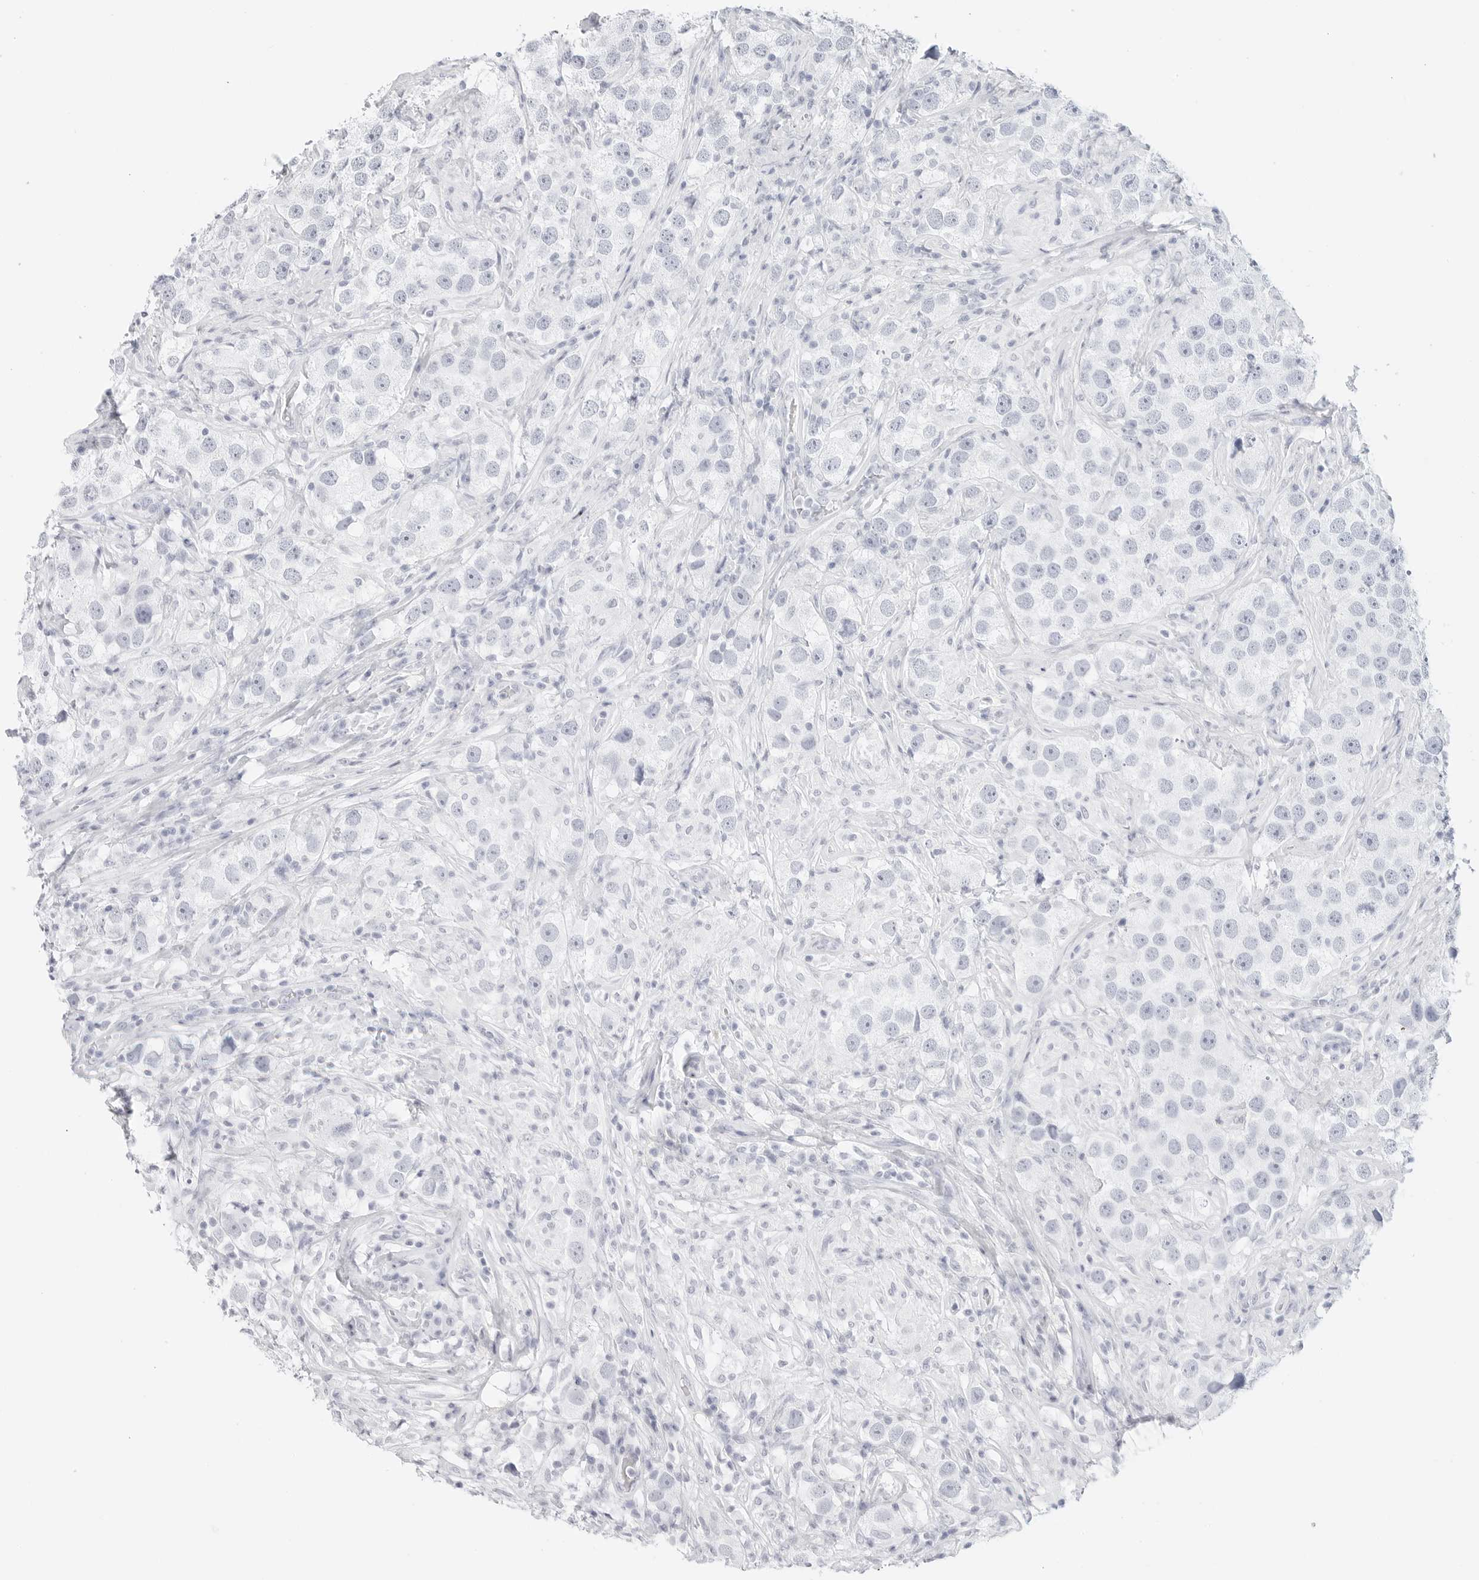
{"staining": {"intensity": "negative", "quantity": "none", "location": "none"}, "tissue": "testis cancer", "cell_type": "Tumor cells", "image_type": "cancer", "snomed": [{"axis": "morphology", "description": "Seminoma, NOS"}, {"axis": "topography", "description": "Testis"}], "caption": "Protein analysis of testis seminoma exhibits no significant expression in tumor cells. The staining was performed using DAB (3,3'-diaminobenzidine) to visualize the protein expression in brown, while the nuclei were stained in blue with hematoxylin (Magnification: 20x).", "gene": "TFF2", "patient": {"sex": "male", "age": 49}}